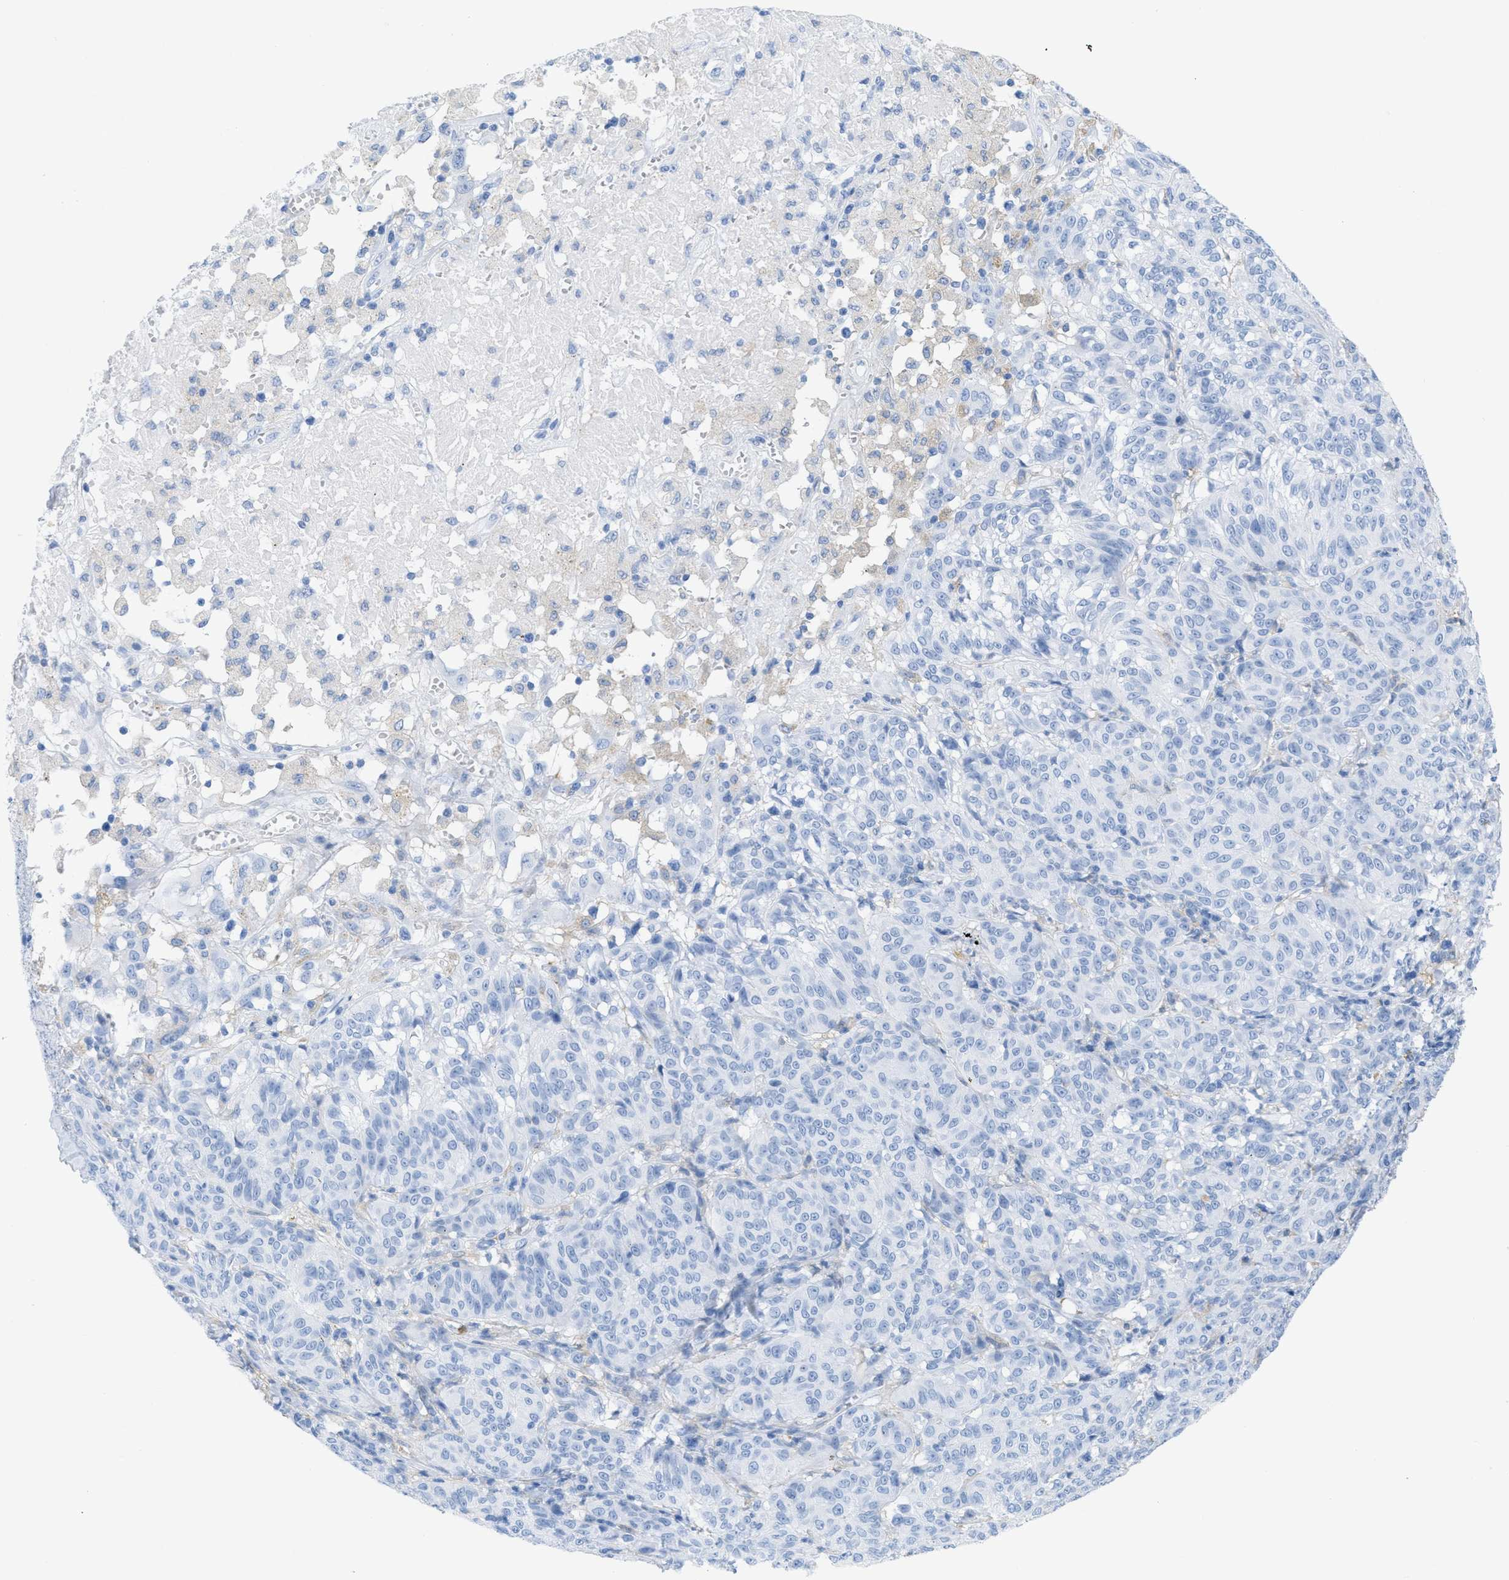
{"staining": {"intensity": "negative", "quantity": "none", "location": "none"}, "tissue": "melanoma", "cell_type": "Tumor cells", "image_type": "cancer", "snomed": [{"axis": "morphology", "description": "Malignant melanoma, NOS"}, {"axis": "topography", "description": "Skin"}], "caption": "IHC micrograph of human malignant melanoma stained for a protein (brown), which displays no staining in tumor cells. Nuclei are stained in blue.", "gene": "ASGR1", "patient": {"sex": "female", "age": 72}}